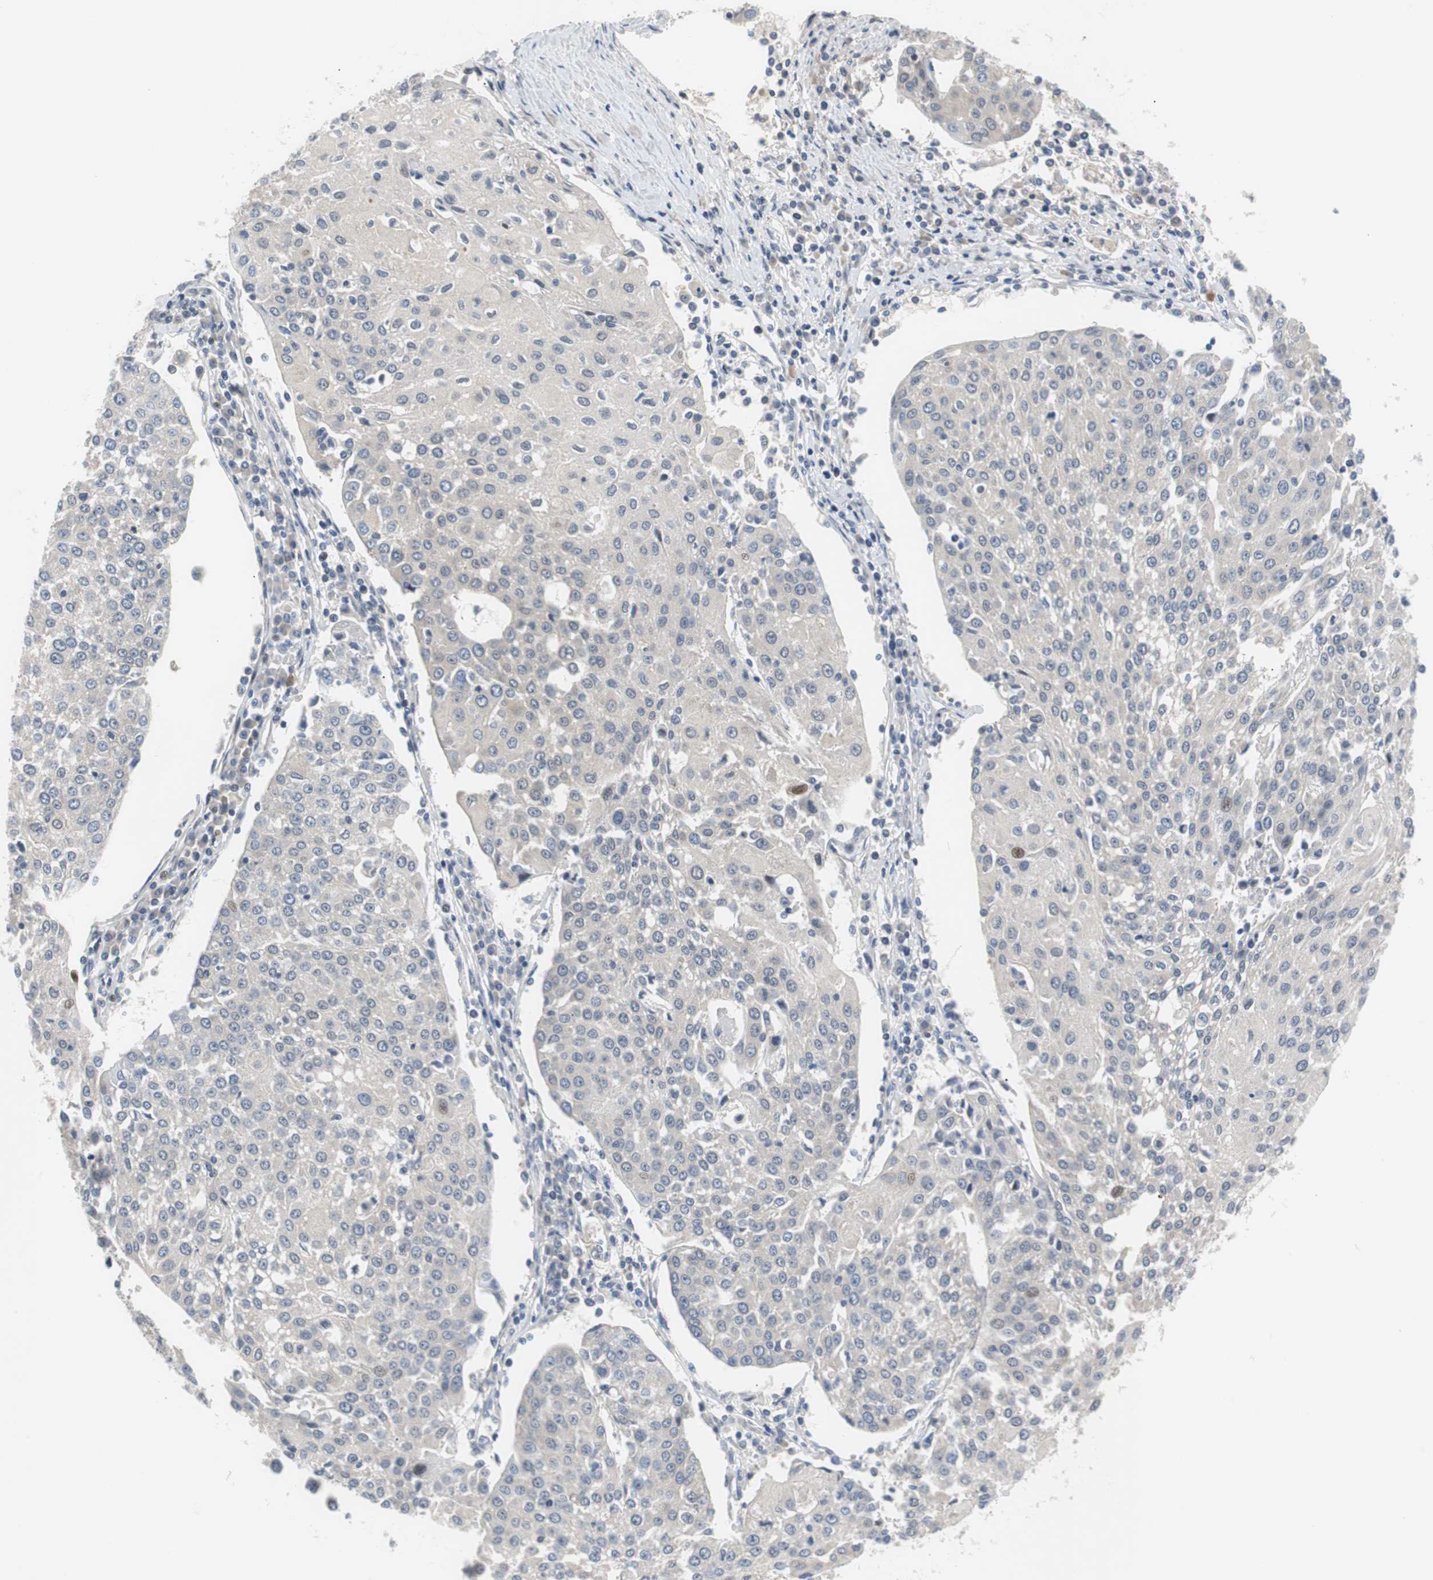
{"staining": {"intensity": "negative", "quantity": "none", "location": "none"}, "tissue": "urothelial cancer", "cell_type": "Tumor cells", "image_type": "cancer", "snomed": [{"axis": "morphology", "description": "Urothelial carcinoma, High grade"}, {"axis": "topography", "description": "Urinary bladder"}], "caption": "A high-resolution image shows IHC staining of urothelial cancer, which demonstrates no significant positivity in tumor cells.", "gene": "MAP2K4", "patient": {"sex": "female", "age": 85}}